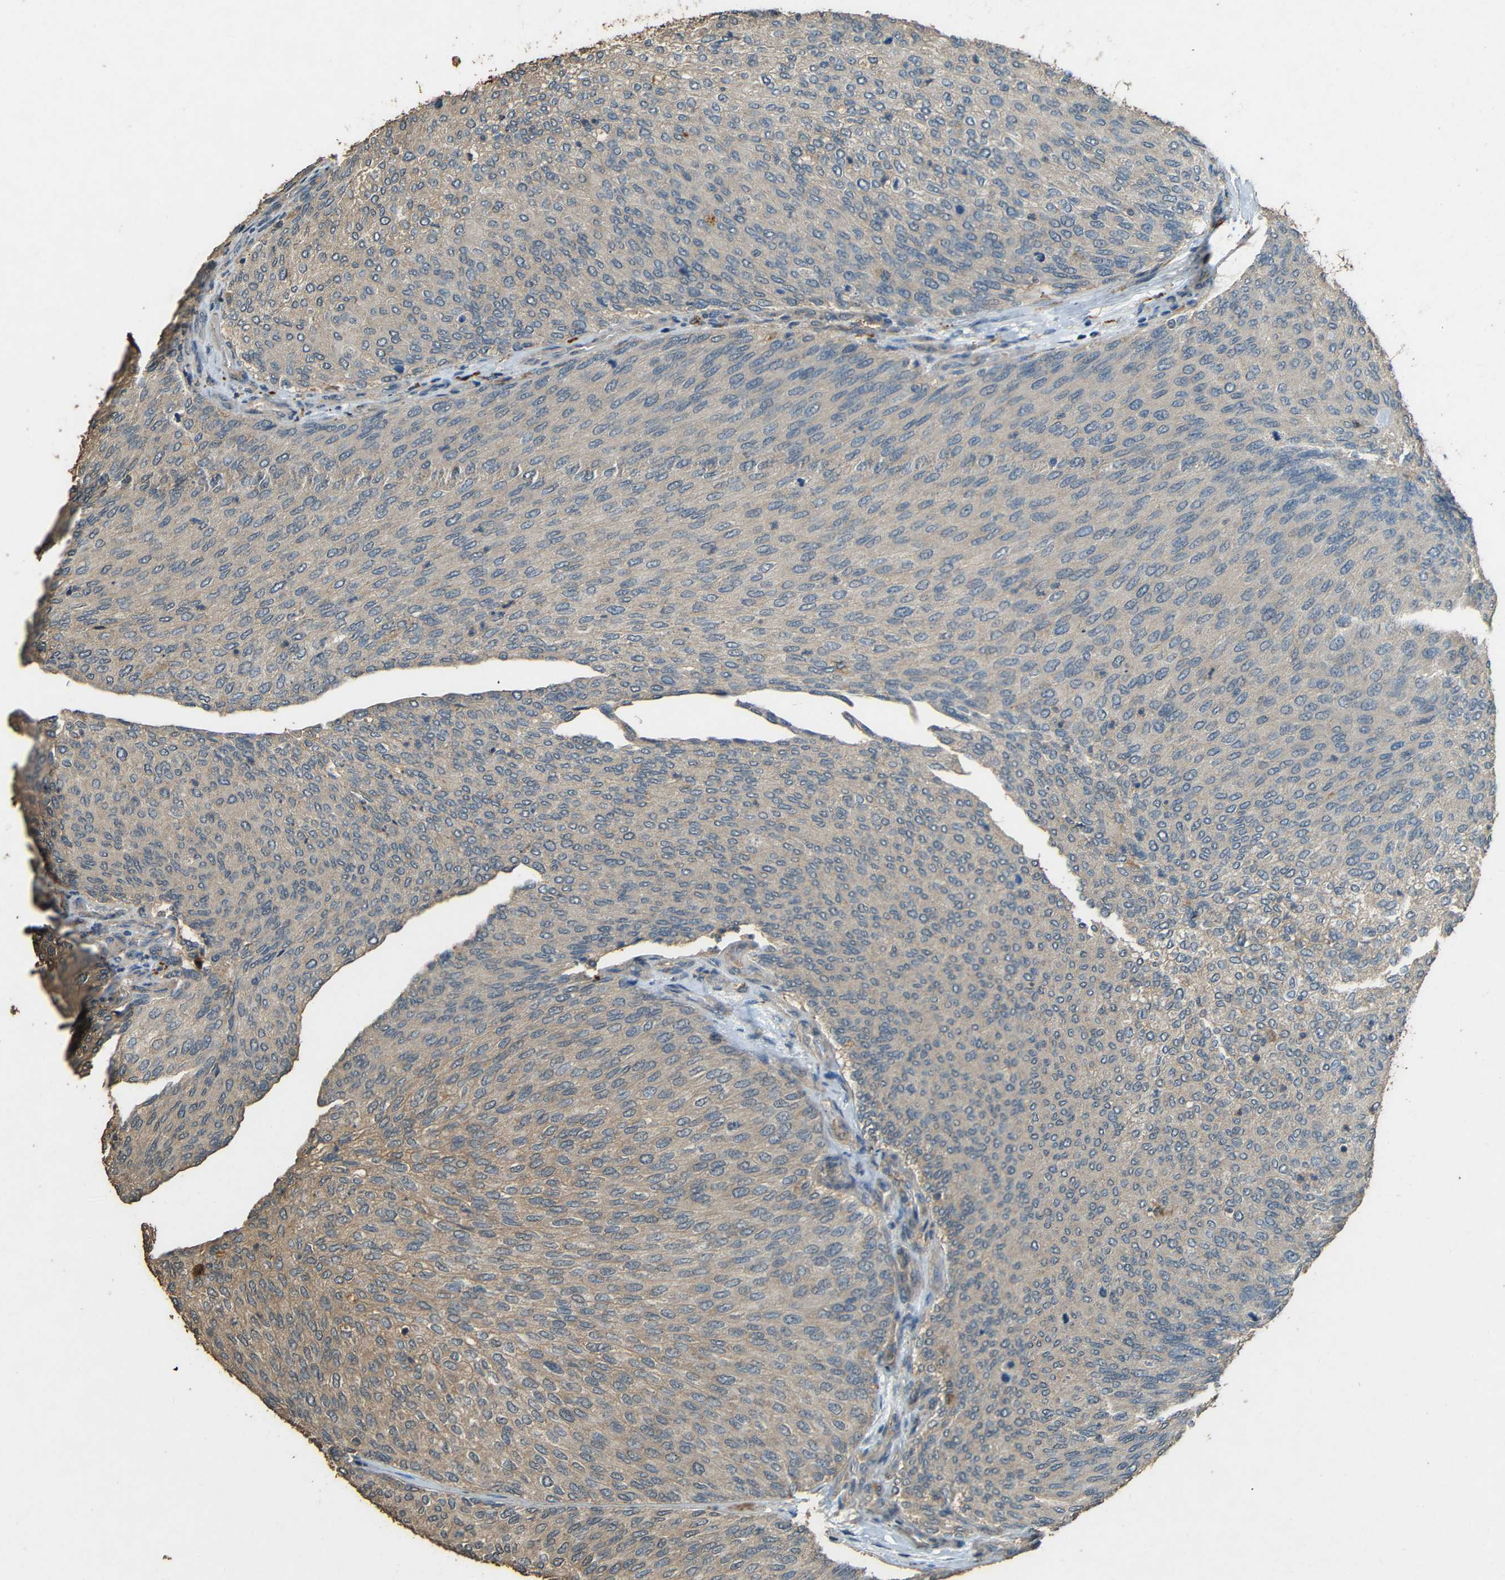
{"staining": {"intensity": "weak", "quantity": "<25%", "location": "cytoplasmic/membranous"}, "tissue": "urothelial cancer", "cell_type": "Tumor cells", "image_type": "cancer", "snomed": [{"axis": "morphology", "description": "Urothelial carcinoma, Low grade"}, {"axis": "topography", "description": "Urinary bladder"}], "caption": "Micrograph shows no significant protein positivity in tumor cells of urothelial cancer.", "gene": "PDE5A", "patient": {"sex": "female", "age": 79}}